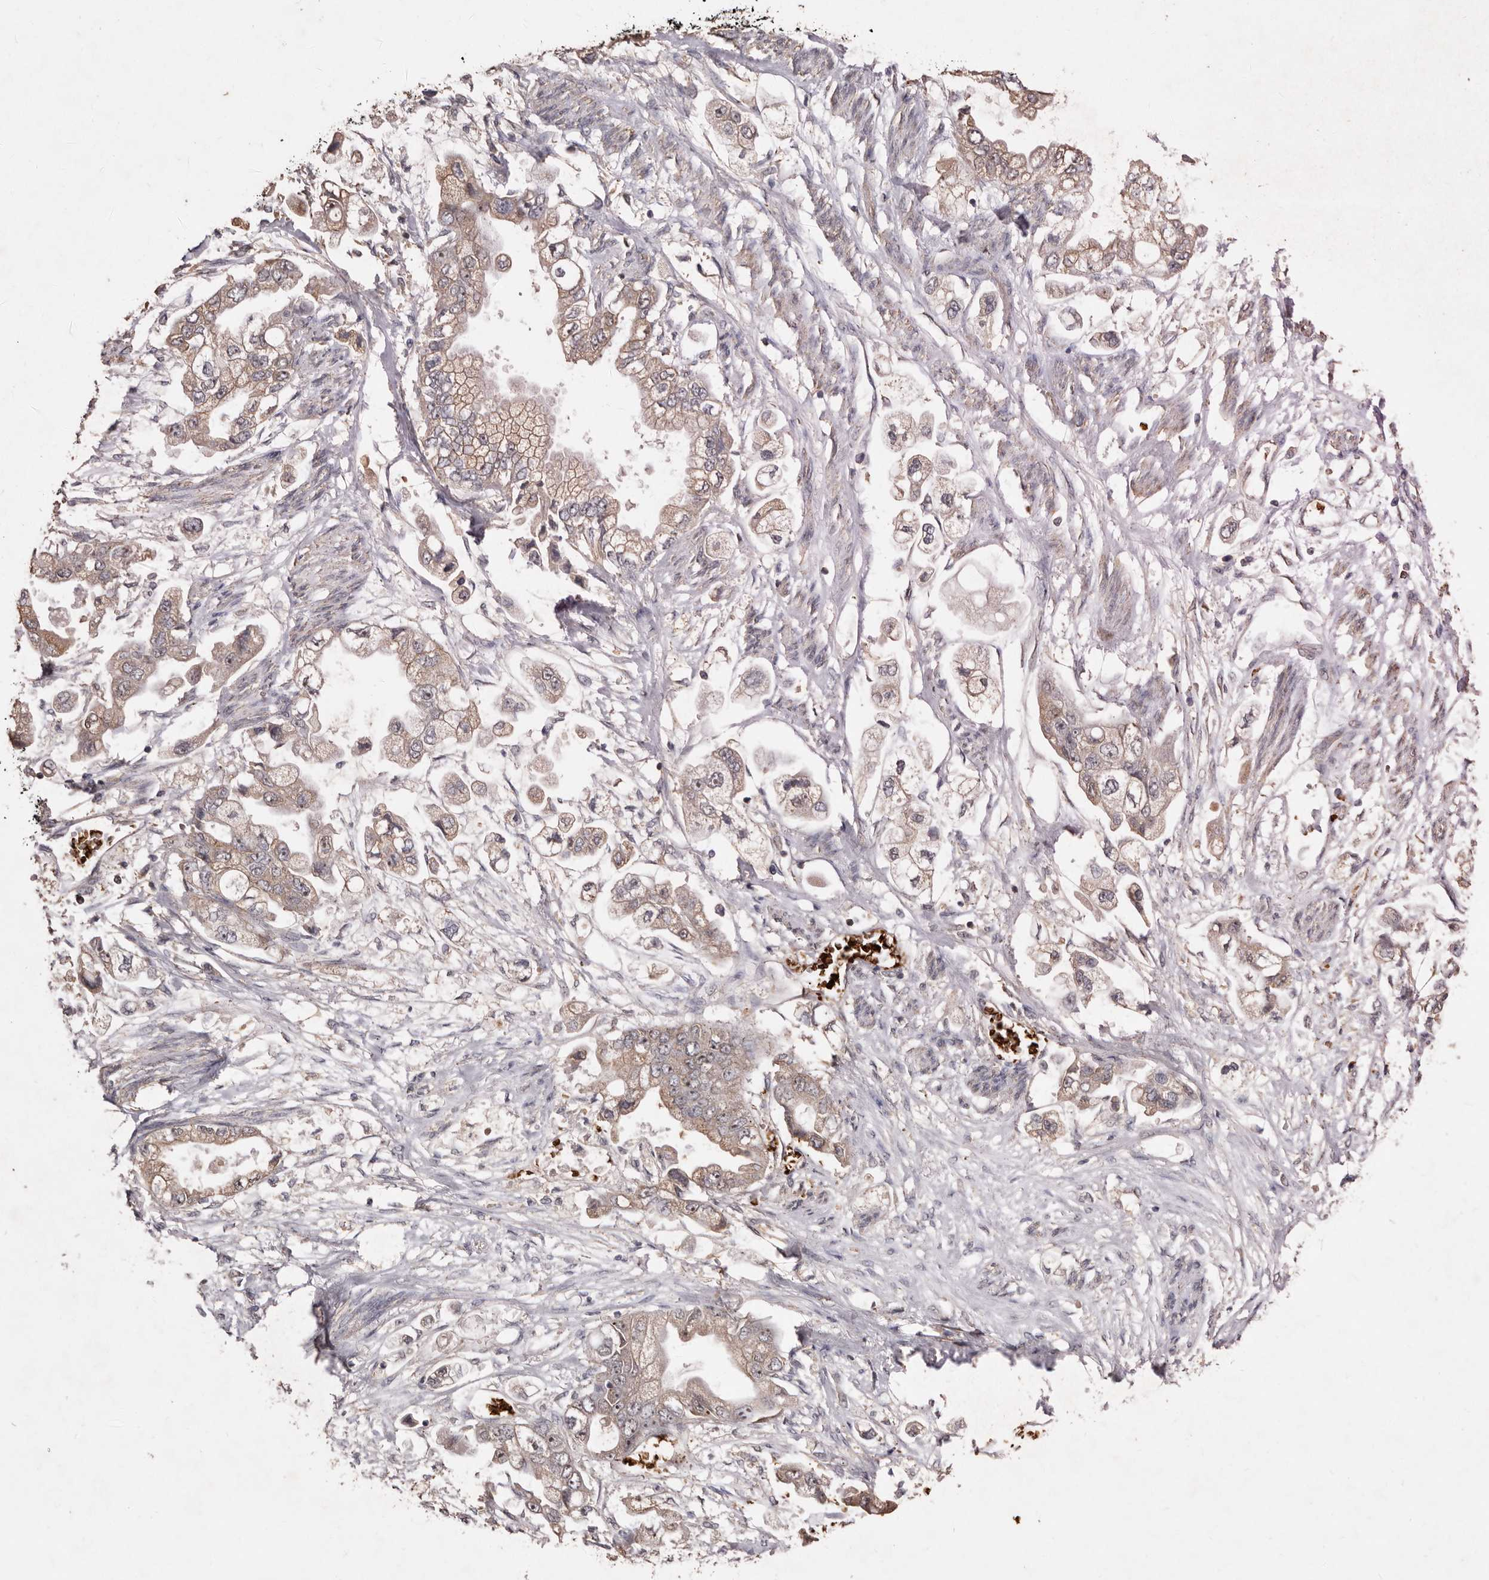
{"staining": {"intensity": "weak", "quantity": ">75%", "location": "cytoplasmic/membranous"}, "tissue": "stomach cancer", "cell_type": "Tumor cells", "image_type": "cancer", "snomed": [{"axis": "morphology", "description": "Adenocarcinoma, NOS"}, {"axis": "topography", "description": "Stomach"}], "caption": "Protein analysis of stomach cancer (adenocarcinoma) tissue exhibits weak cytoplasmic/membranous staining in about >75% of tumor cells.", "gene": "GRAMD2A", "patient": {"sex": "male", "age": 62}}